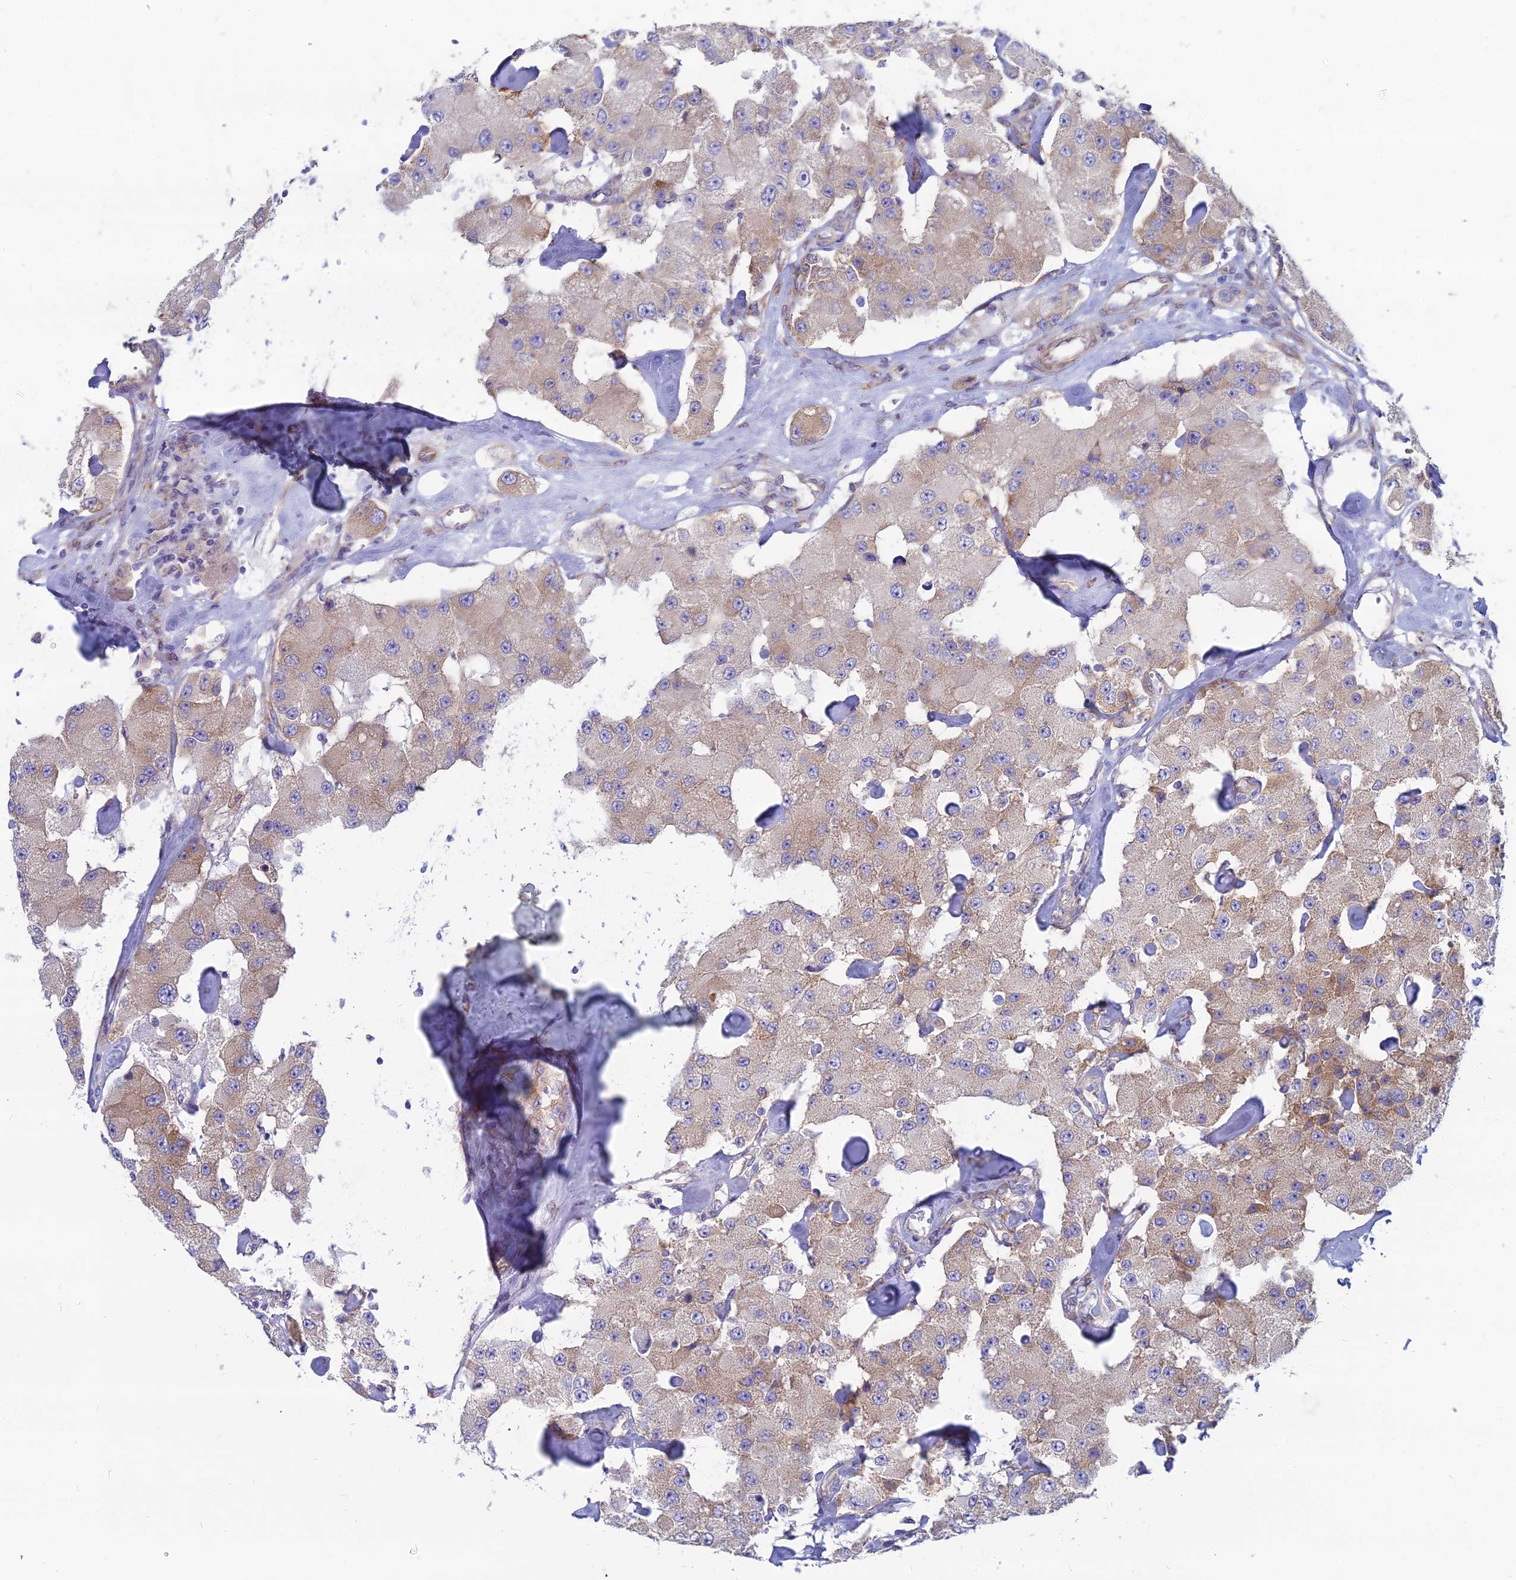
{"staining": {"intensity": "moderate", "quantity": "<25%", "location": "cytoplasmic/membranous"}, "tissue": "carcinoid", "cell_type": "Tumor cells", "image_type": "cancer", "snomed": [{"axis": "morphology", "description": "Carcinoid, malignant, NOS"}, {"axis": "topography", "description": "Pancreas"}], "caption": "A high-resolution micrograph shows immunohistochemistry (IHC) staining of carcinoid, which reveals moderate cytoplasmic/membranous staining in approximately <25% of tumor cells.", "gene": "TXLNA", "patient": {"sex": "male", "age": 41}}